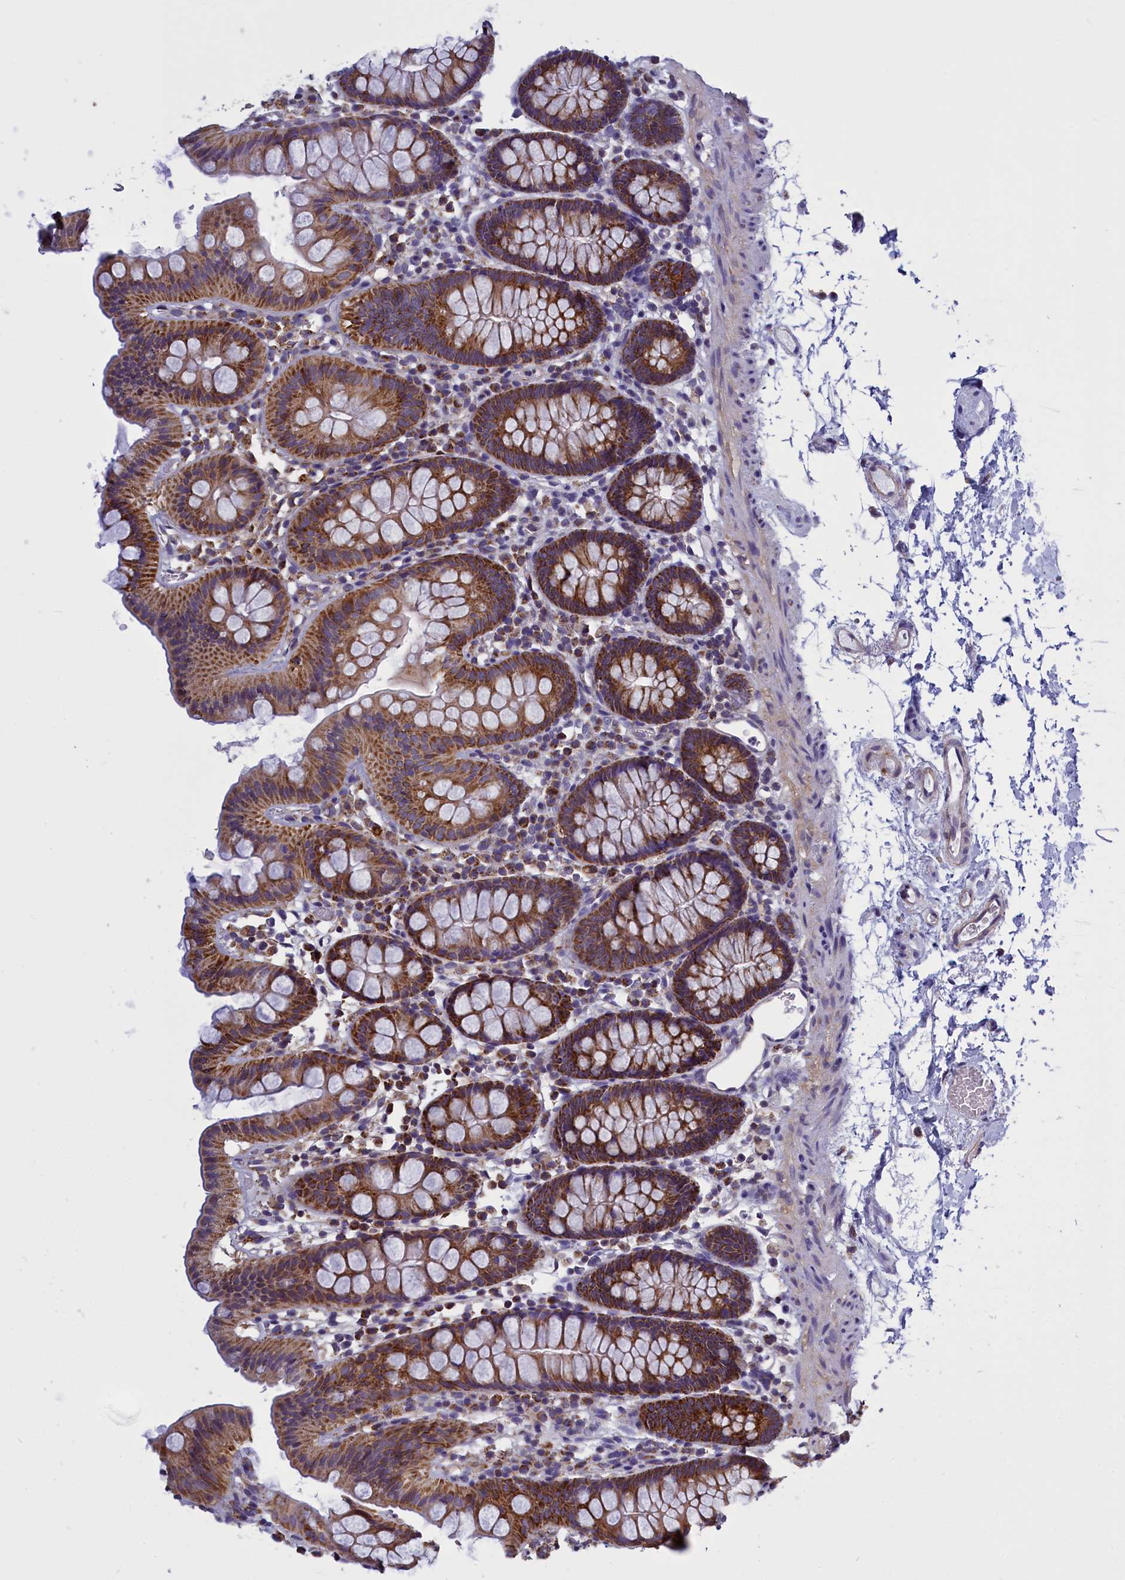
{"staining": {"intensity": "moderate", "quantity": ">75%", "location": "cytoplasmic/membranous"}, "tissue": "colon", "cell_type": "Endothelial cells", "image_type": "normal", "snomed": [{"axis": "morphology", "description": "Normal tissue, NOS"}, {"axis": "topography", "description": "Colon"}], "caption": "A photomicrograph of colon stained for a protein shows moderate cytoplasmic/membranous brown staining in endothelial cells.", "gene": "IFT122", "patient": {"sex": "male", "age": 75}}